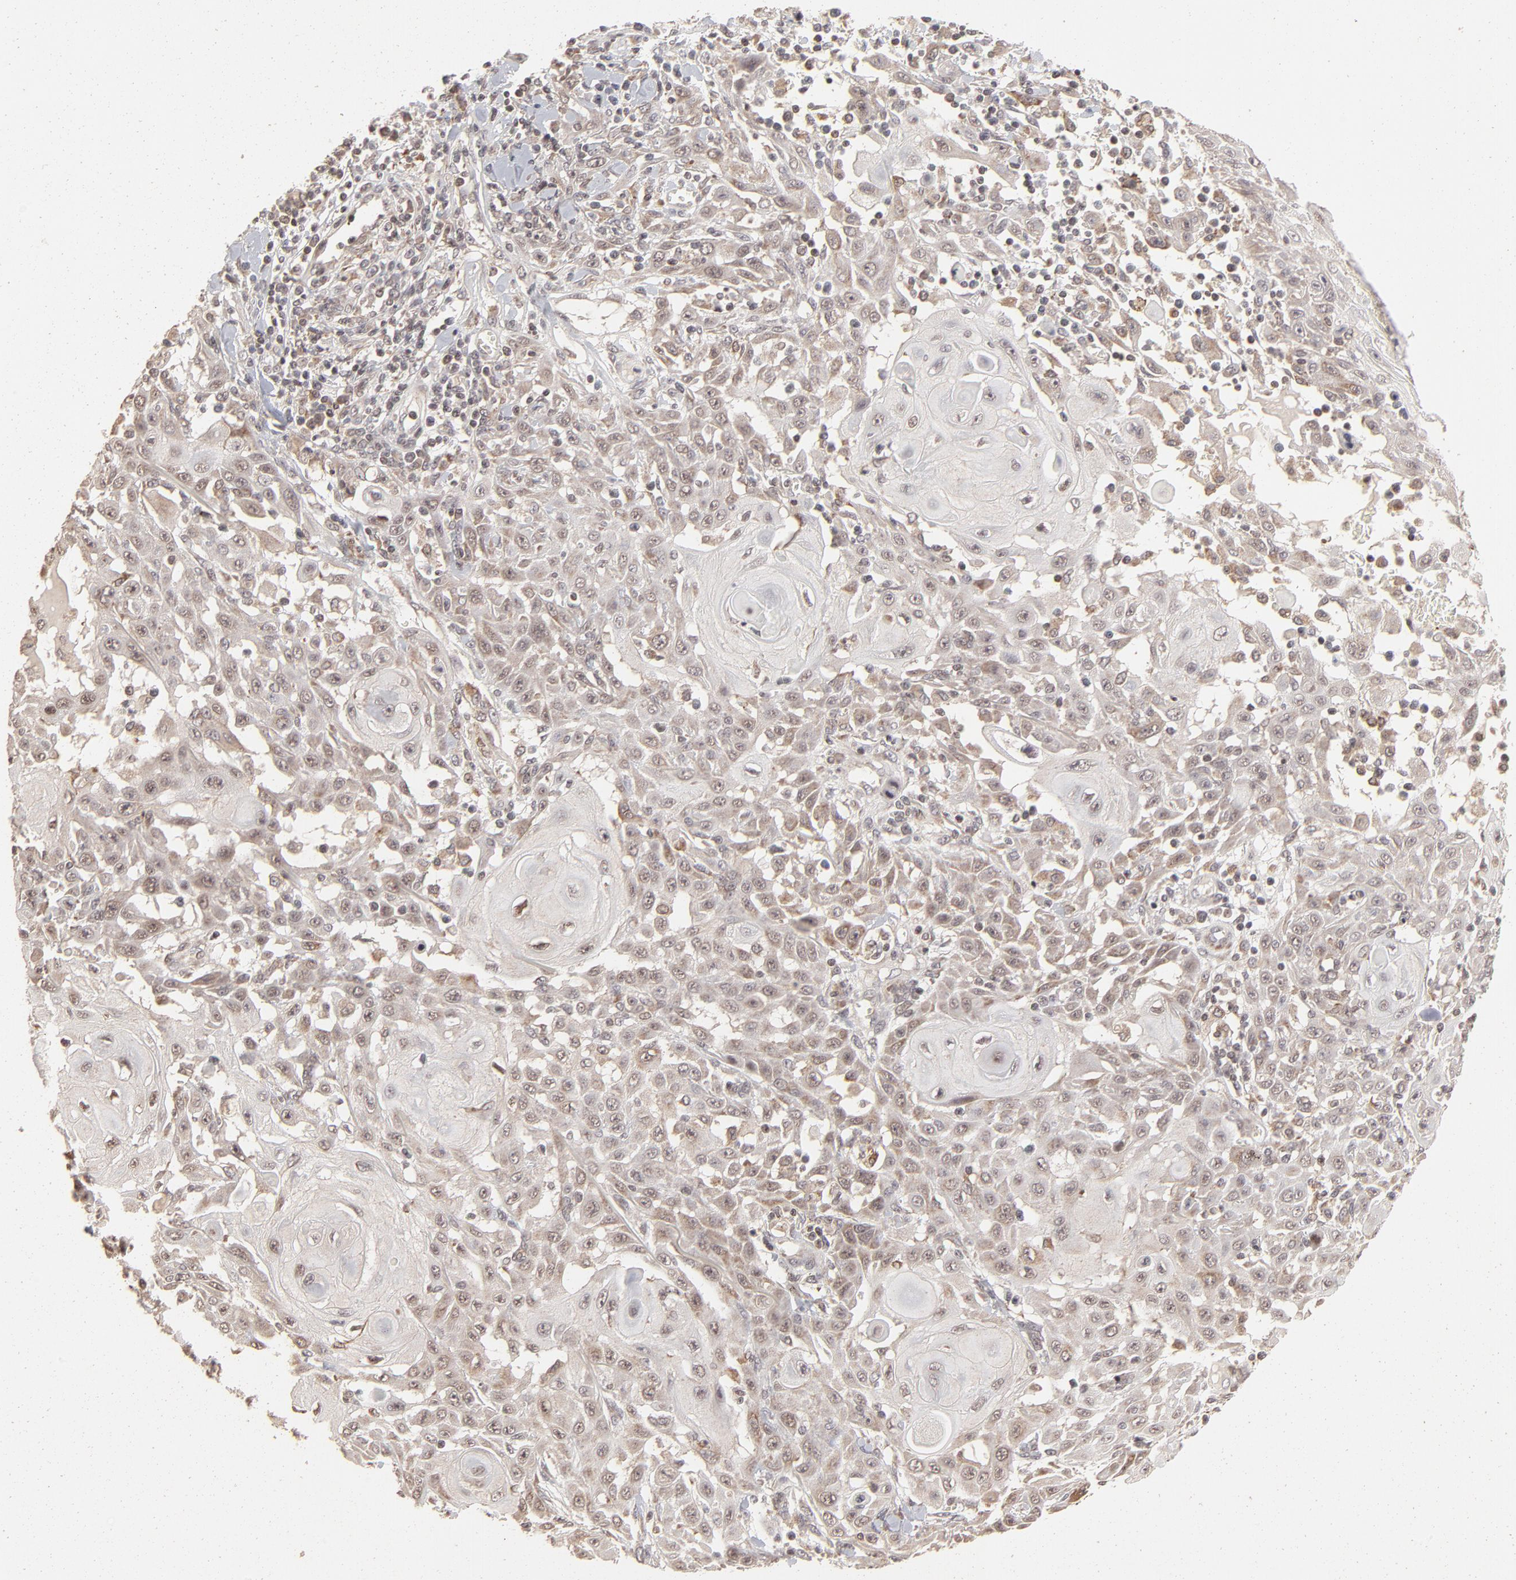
{"staining": {"intensity": "weak", "quantity": ">75%", "location": "cytoplasmic/membranous,nuclear"}, "tissue": "skin cancer", "cell_type": "Tumor cells", "image_type": "cancer", "snomed": [{"axis": "morphology", "description": "Squamous cell carcinoma, NOS"}, {"axis": "topography", "description": "Skin"}], "caption": "DAB (3,3'-diaminobenzidine) immunohistochemical staining of skin cancer (squamous cell carcinoma) demonstrates weak cytoplasmic/membranous and nuclear protein staining in about >75% of tumor cells.", "gene": "ARIH1", "patient": {"sex": "male", "age": 24}}